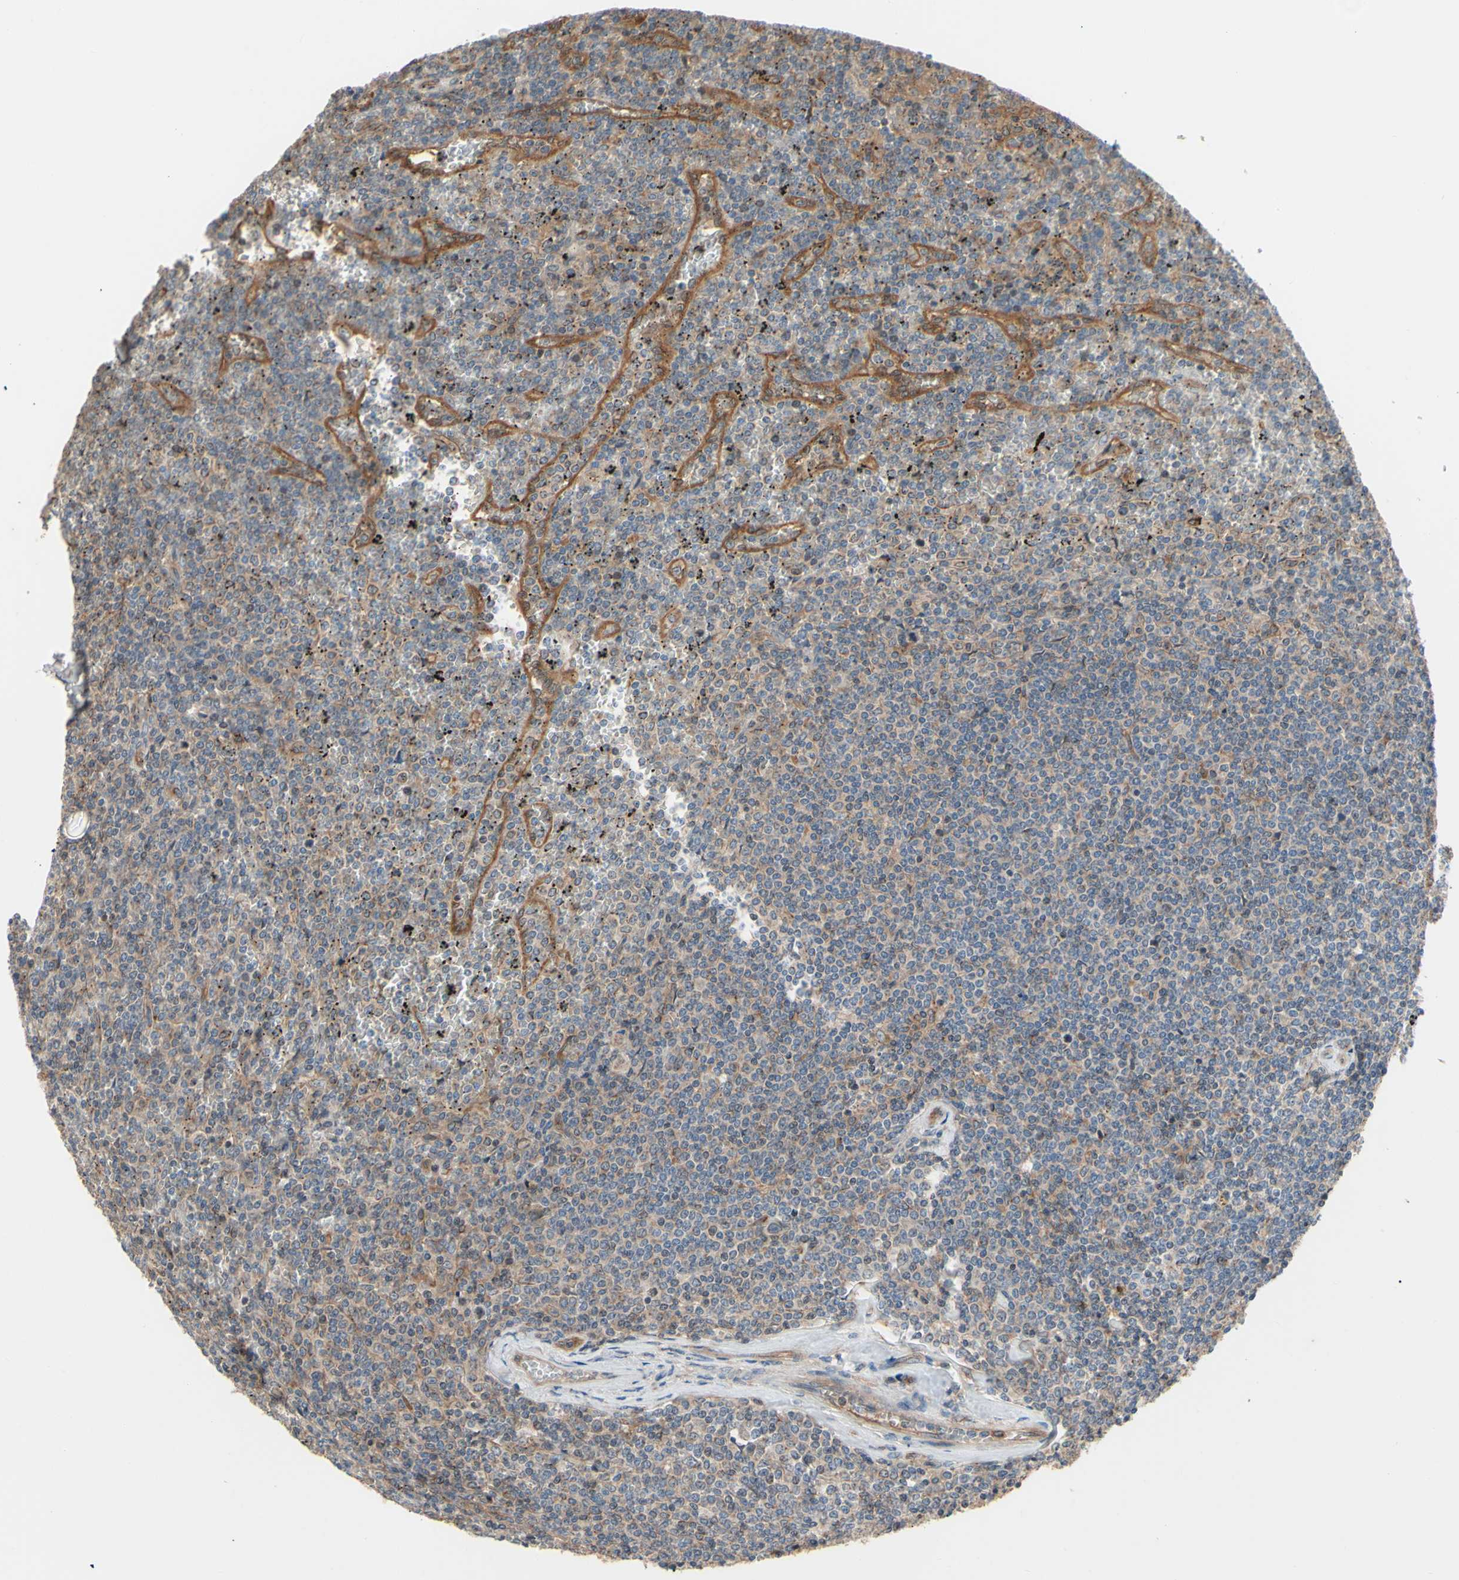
{"staining": {"intensity": "negative", "quantity": "none", "location": "none"}, "tissue": "lymphoma", "cell_type": "Tumor cells", "image_type": "cancer", "snomed": [{"axis": "morphology", "description": "Malignant lymphoma, non-Hodgkin's type, Low grade"}, {"axis": "topography", "description": "Spleen"}], "caption": "IHC histopathology image of human lymphoma stained for a protein (brown), which displays no staining in tumor cells. The staining is performed using DAB (3,3'-diaminobenzidine) brown chromogen with nuclei counter-stained in using hematoxylin.", "gene": "DYNLRB1", "patient": {"sex": "female", "age": 19}}